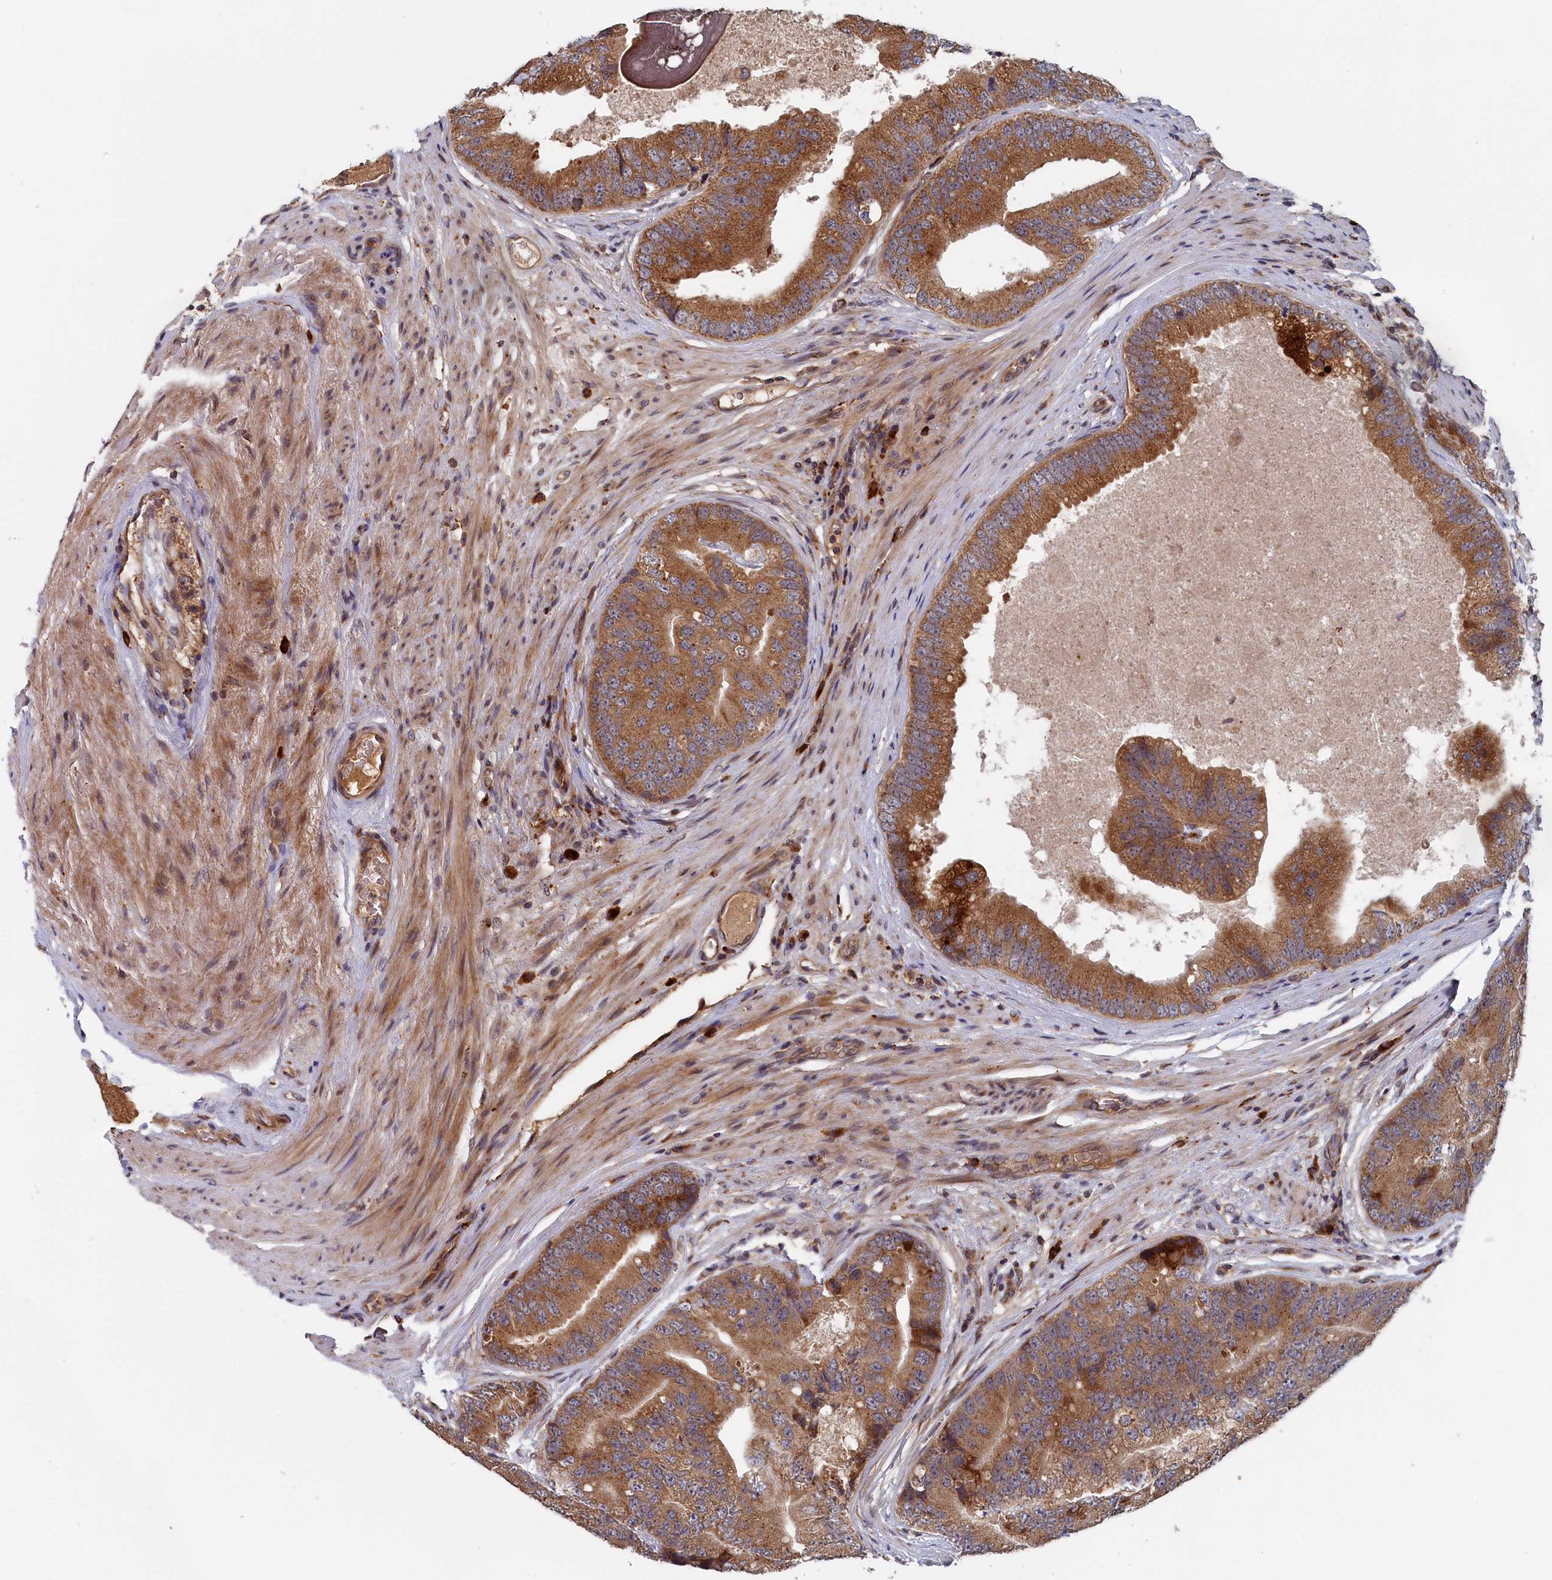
{"staining": {"intensity": "moderate", "quantity": ">75%", "location": "cytoplasmic/membranous"}, "tissue": "prostate cancer", "cell_type": "Tumor cells", "image_type": "cancer", "snomed": [{"axis": "morphology", "description": "Adenocarcinoma, High grade"}, {"axis": "topography", "description": "Prostate"}], "caption": "Immunohistochemical staining of human prostate cancer displays moderate cytoplasmic/membranous protein expression in approximately >75% of tumor cells. The staining was performed using DAB, with brown indicating positive protein expression. Nuclei are stained blue with hematoxylin.", "gene": "TRAPPC2L", "patient": {"sex": "male", "age": 70}}